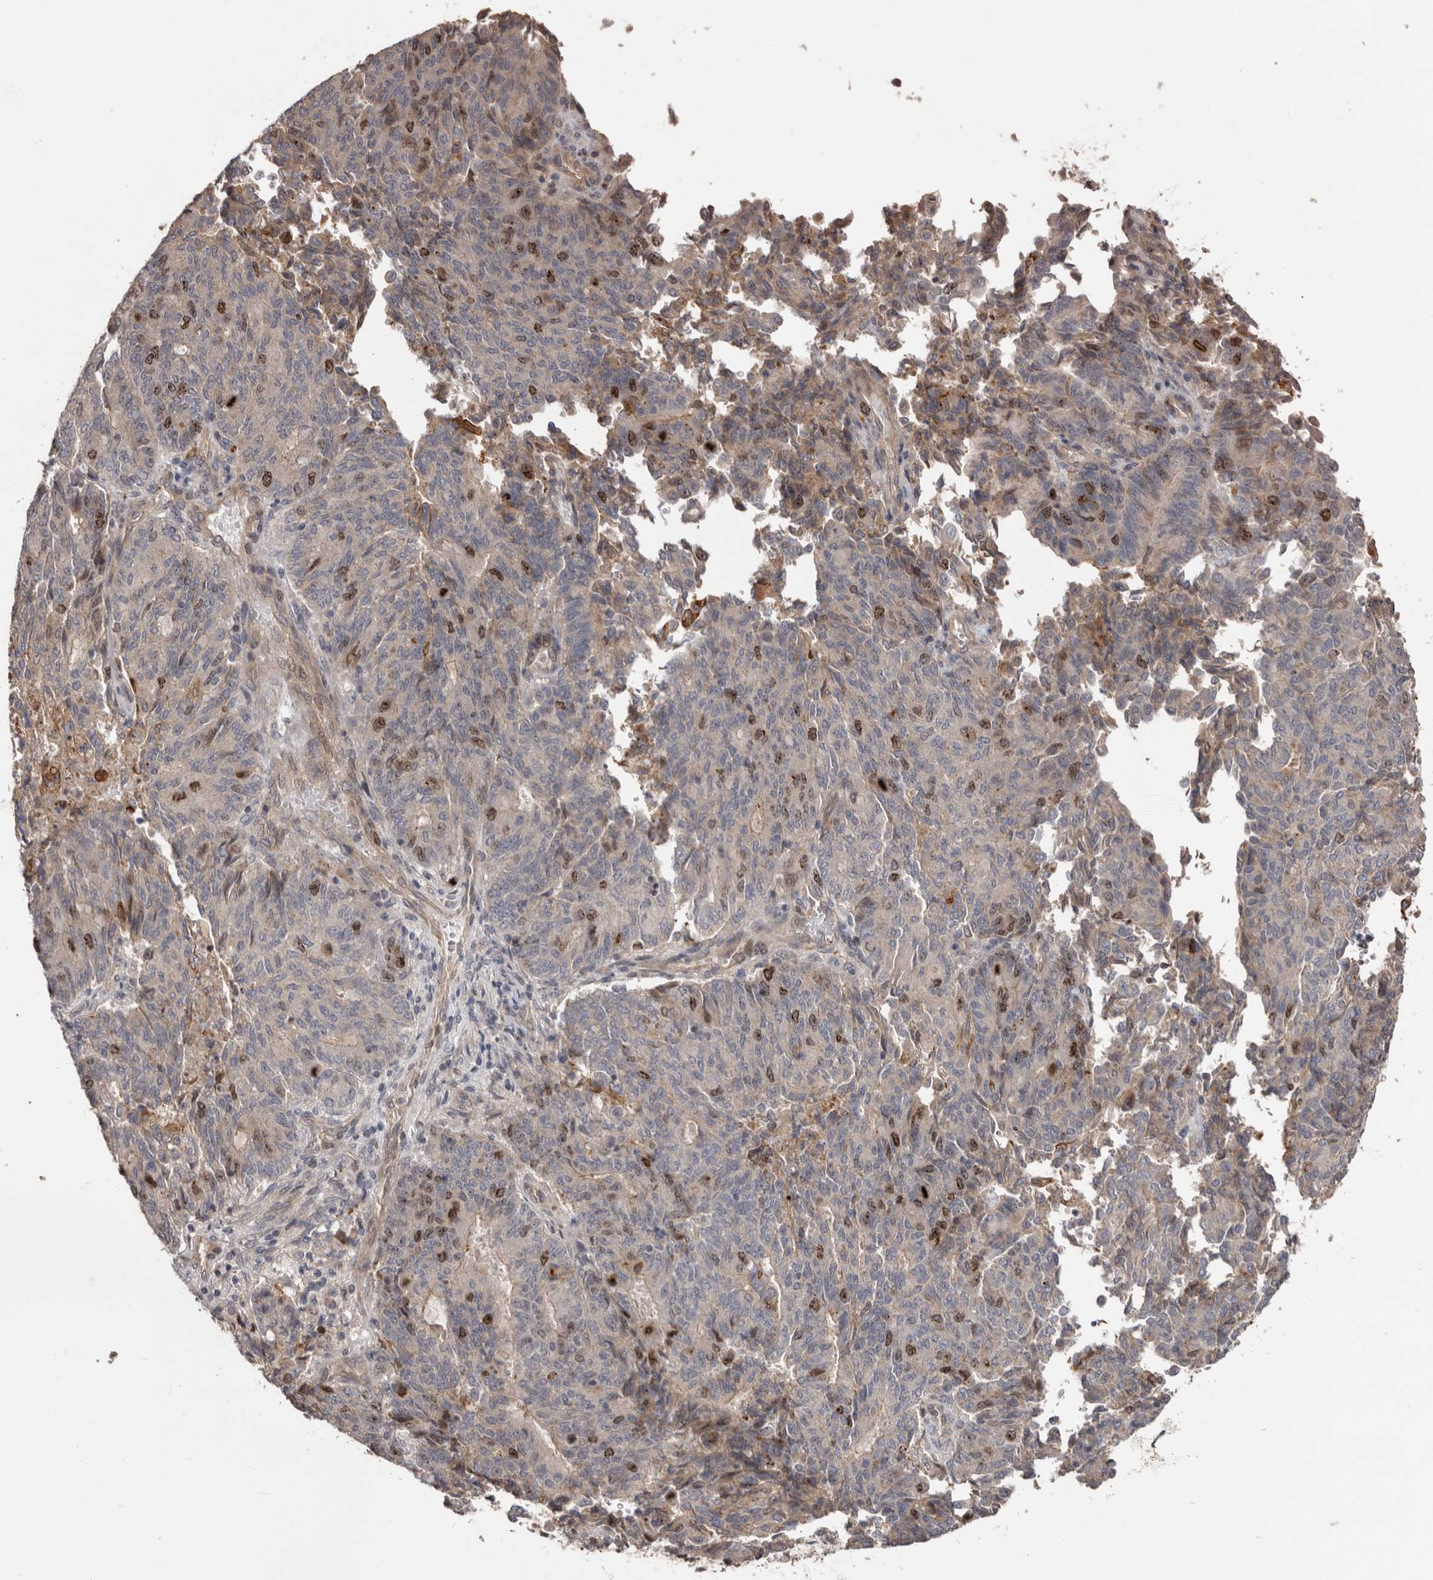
{"staining": {"intensity": "moderate", "quantity": "<25%", "location": "cytoplasmic/membranous,nuclear"}, "tissue": "endometrial cancer", "cell_type": "Tumor cells", "image_type": "cancer", "snomed": [{"axis": "morphology", "description": "Adenocarcinoma, NOS"}, {"axis": "topography", "description": "Endometrium"}], "caption": "A brown stain labels moderate cytoplasmic/membranous and nuclear positivity of a protein in human endometrial cancer (adenocarcinoma) tumor cells. (brown staining indicates protein expression, while blue staining denotes nuclei).", "gene": "CDCA8", "patient": {"sex": "female", "age": 80}}